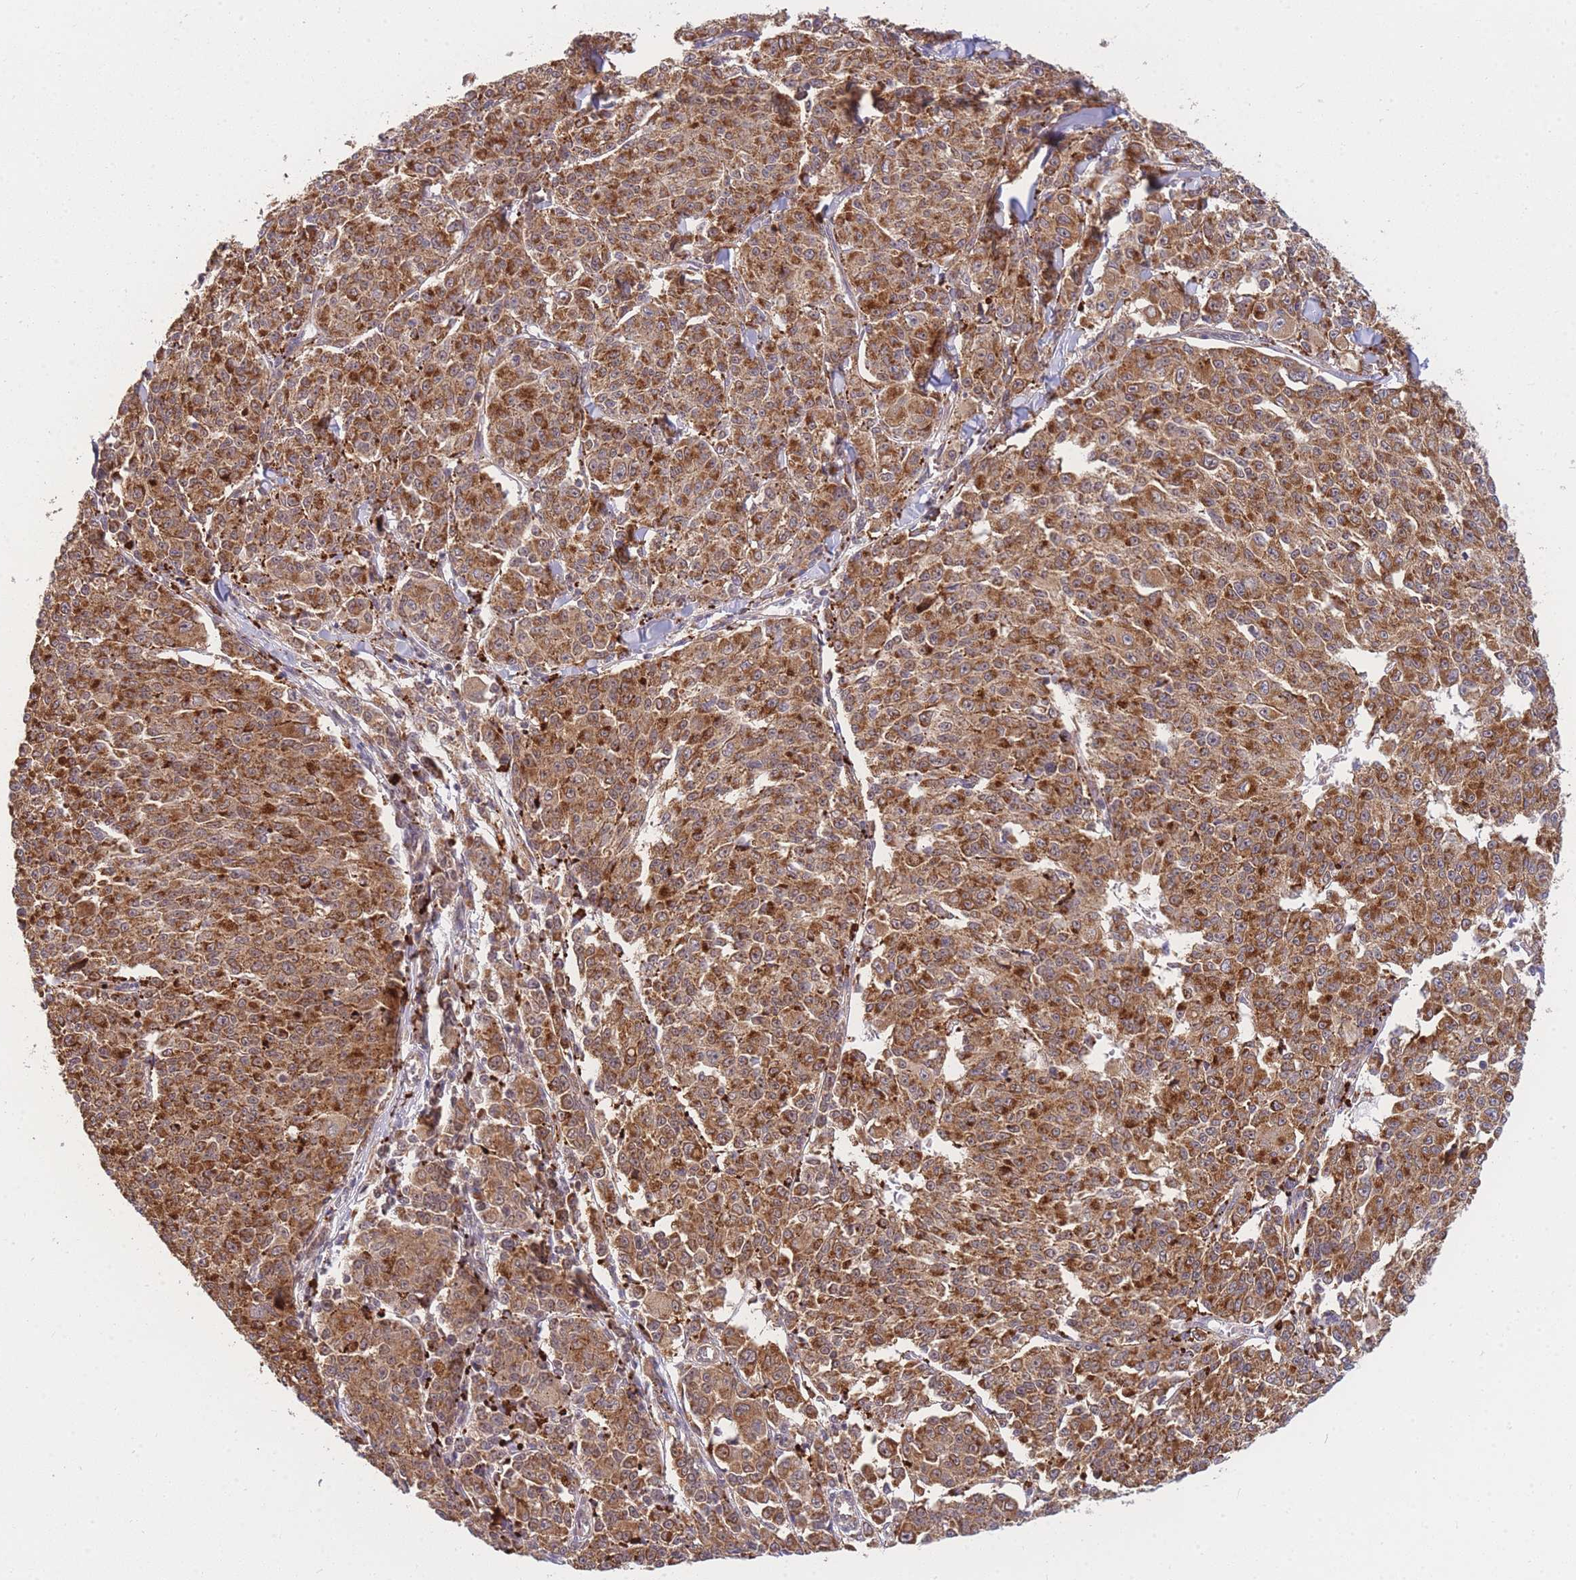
{"staining": {"intensity": "strong", "quantity": ">75%", "location": "cytoplasmic/membranous"}, "tissue": "melanoma", "cell_type": "Tumor cells", "image_type": "cancer", "snomed": [{"axis": "morphology", "description": "Malignant melanoma, NOS"}, {"axis": "topography", "description": "Skin"}], "caption": "Human malignant melanoma stained with a protein marker demonstrates strong staining in tumor cells.", "gene": "MRPL23", "patient": {"sex": "female", "age": 52}}